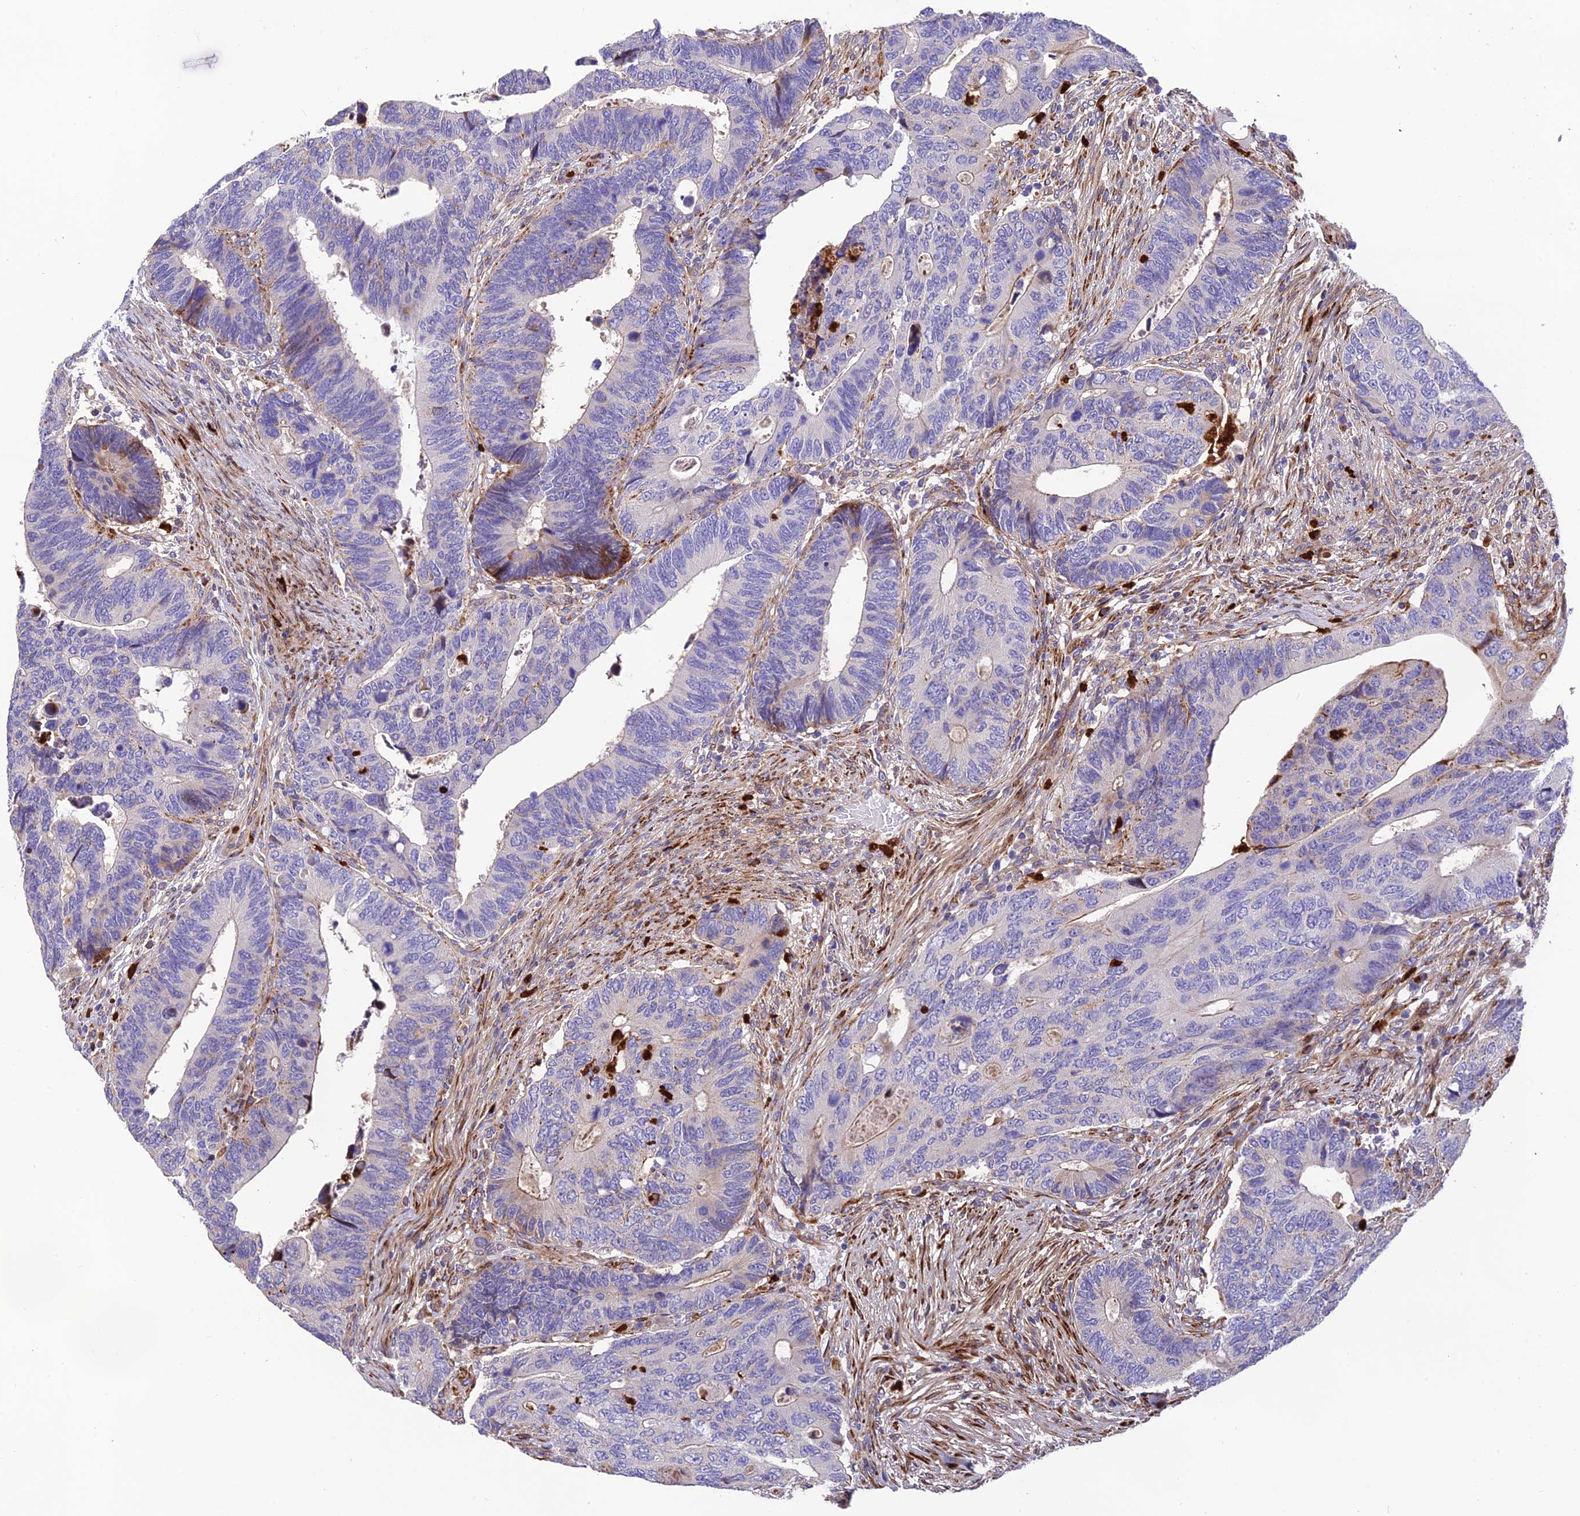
{"staining": {"intensity": "moderate", "quantity": "<25%", "location": "cytoplasmic/membranous"}, "tissue": "colorectal cancer", "cell_type": "Tumor cells", "image_type": "cancer", "snomed": [{"axis": "morphology", "description": "Adenocarcinoma, NOS"}, {"axis": "topography", "description": "Colon"}], "caption": "Colorectal cancer (adenocarcinoma) was stained to show a protein in brown. There is low levels of moderate cytoplasmic/membranous staining in approximately <25% of tumor cells. (Stains: DAB in brown, nuclei in blue, Microscopy: brightfield microscopy at high magnification).", "gene": "CPSF4L", "patient": {"sex": "male", "age": 87}}